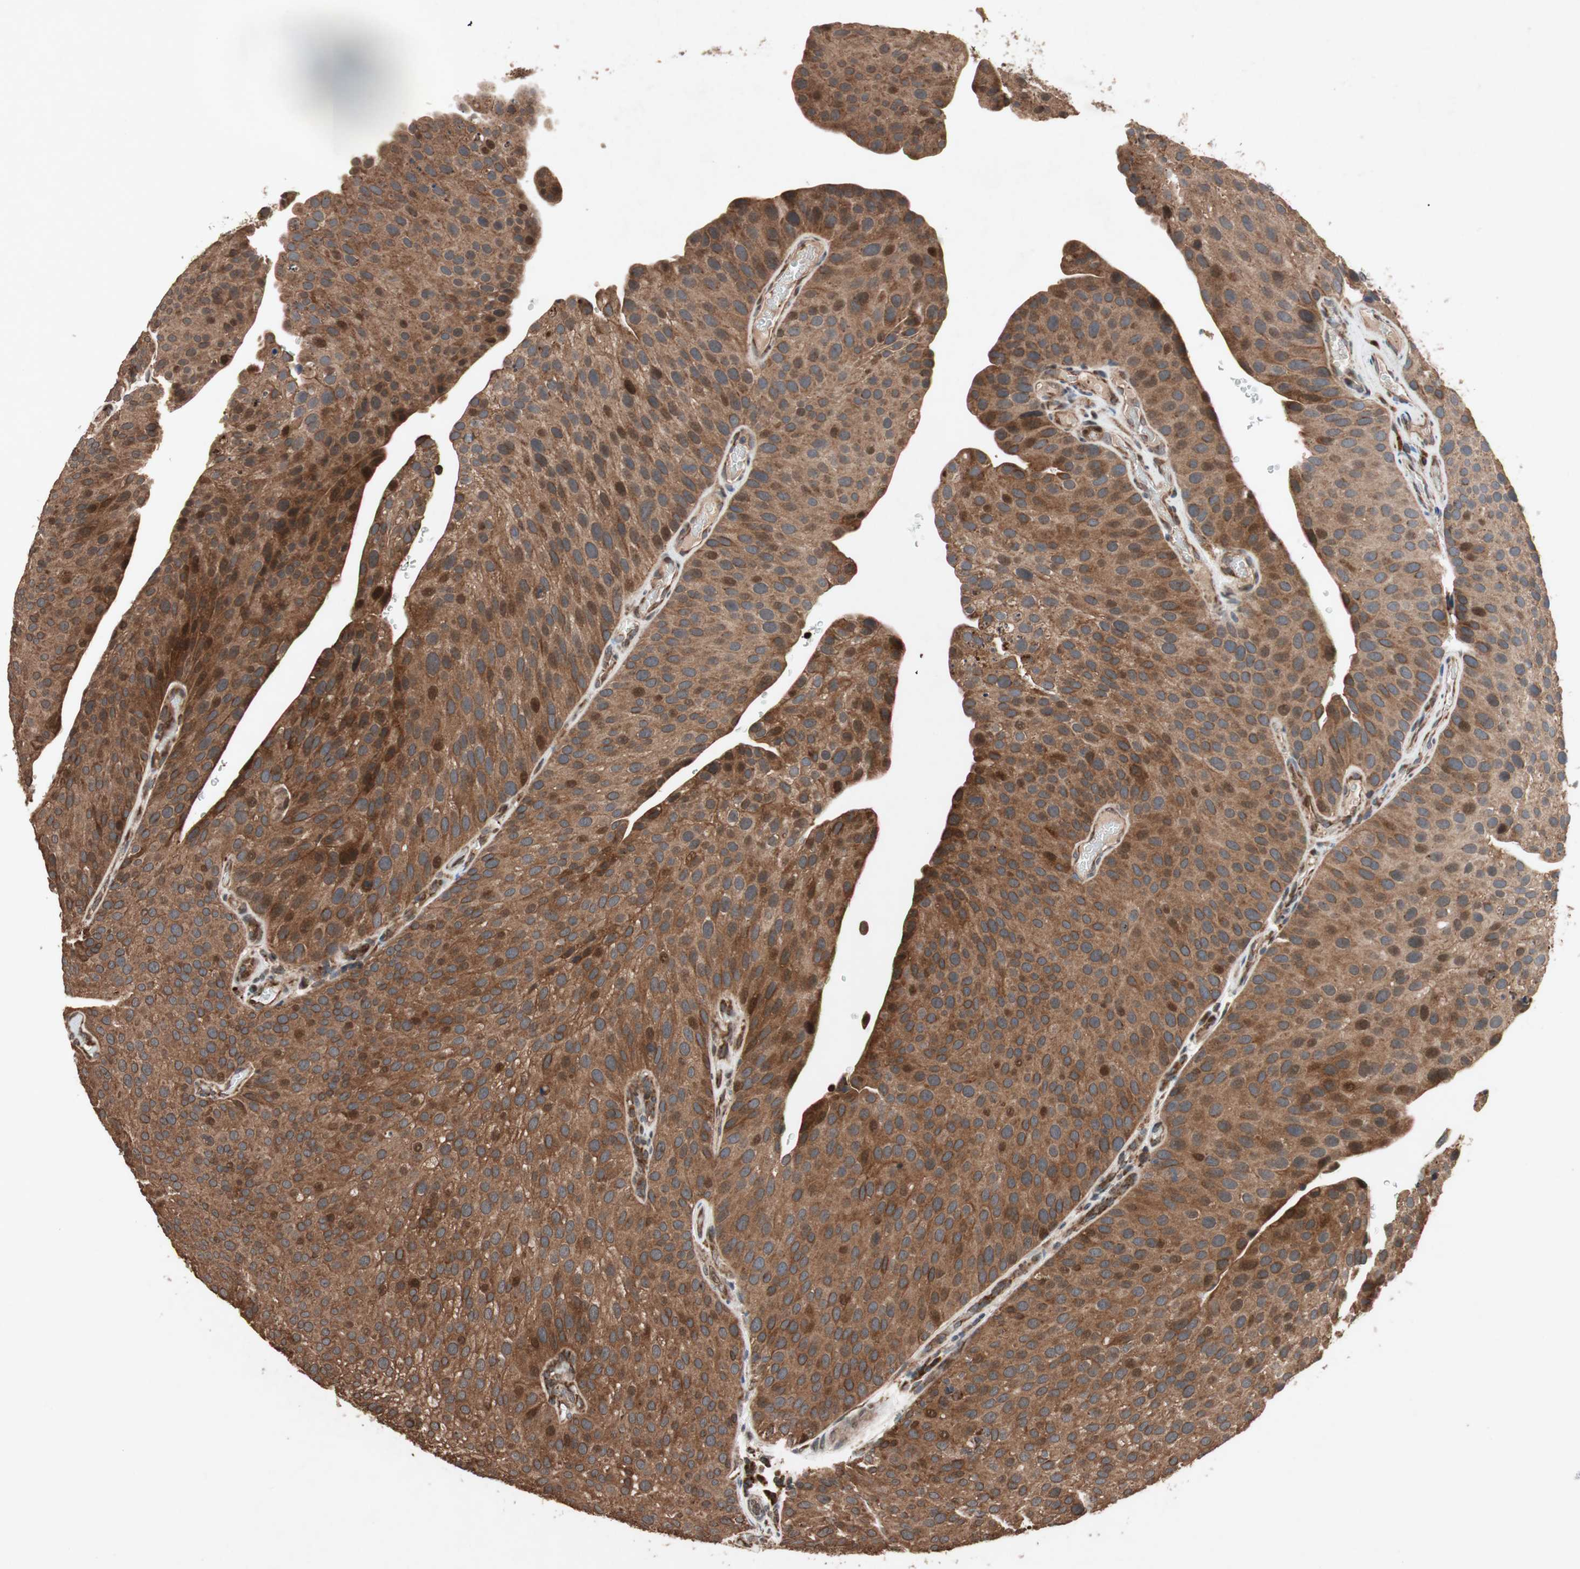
{"staining": {"intensity": "strong", "quantity": ">75%", "location": "cytoplasmic/membranous,nuclear"}, "tissue": "urothelial cancer", "cell_type": "Tumor cells", "image_type": "cancer", "snomed": [{"axis": "morphology", "description": "Urothelial carcinoma, Low grade"}, {"axis": "topography", "description": "Smooth muscle"}, {"axis": "topography", "description": "Urinary bladder"}], "caption": "Protein staining by immunohistochemistry demonstrates strong cytoplasmic/membranous and nuclear positivity in approximately >75% of tumor cells in urothelial cancer.", "gene": "RAB1A", "patient": {"sex": "male", "age": 60}}